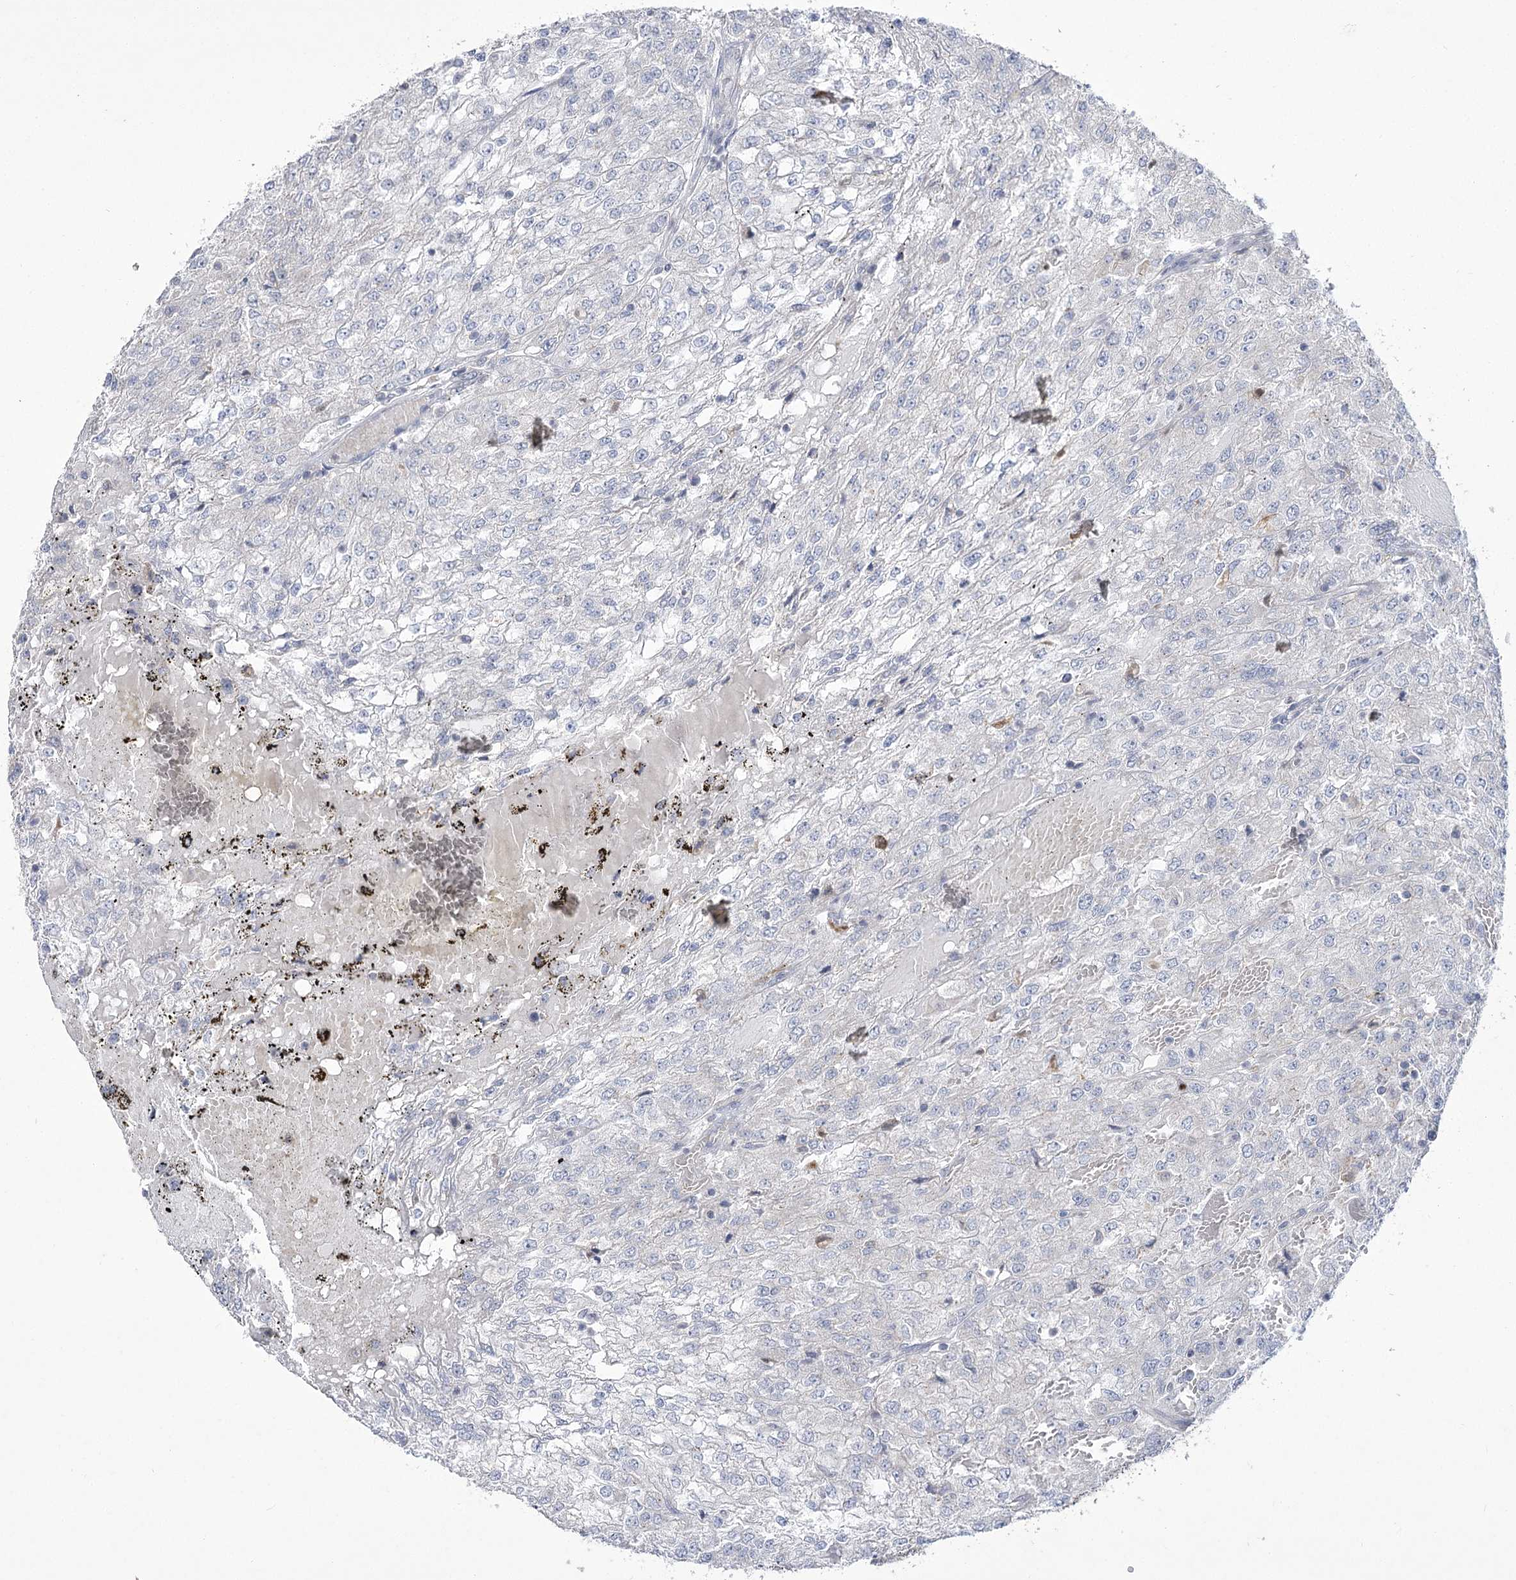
{"staining": {"intensity": "negative", "quantity": "none", "location": "none"}, "tissue": "renal cancer", "cell_type": "Tumor cells", "image_type": "cancer", "snomed": [{"axis": "morphology", "description": "Adenocarcinoma, NOS"}, {"axis": "topography", "description": "Kidney"}], "caption": "Tumor cells show no significant protein staining in renal cancer (adenocarcinoma).", "gene": "PDHB", "patient": {"sex": "female", "age": 54}}